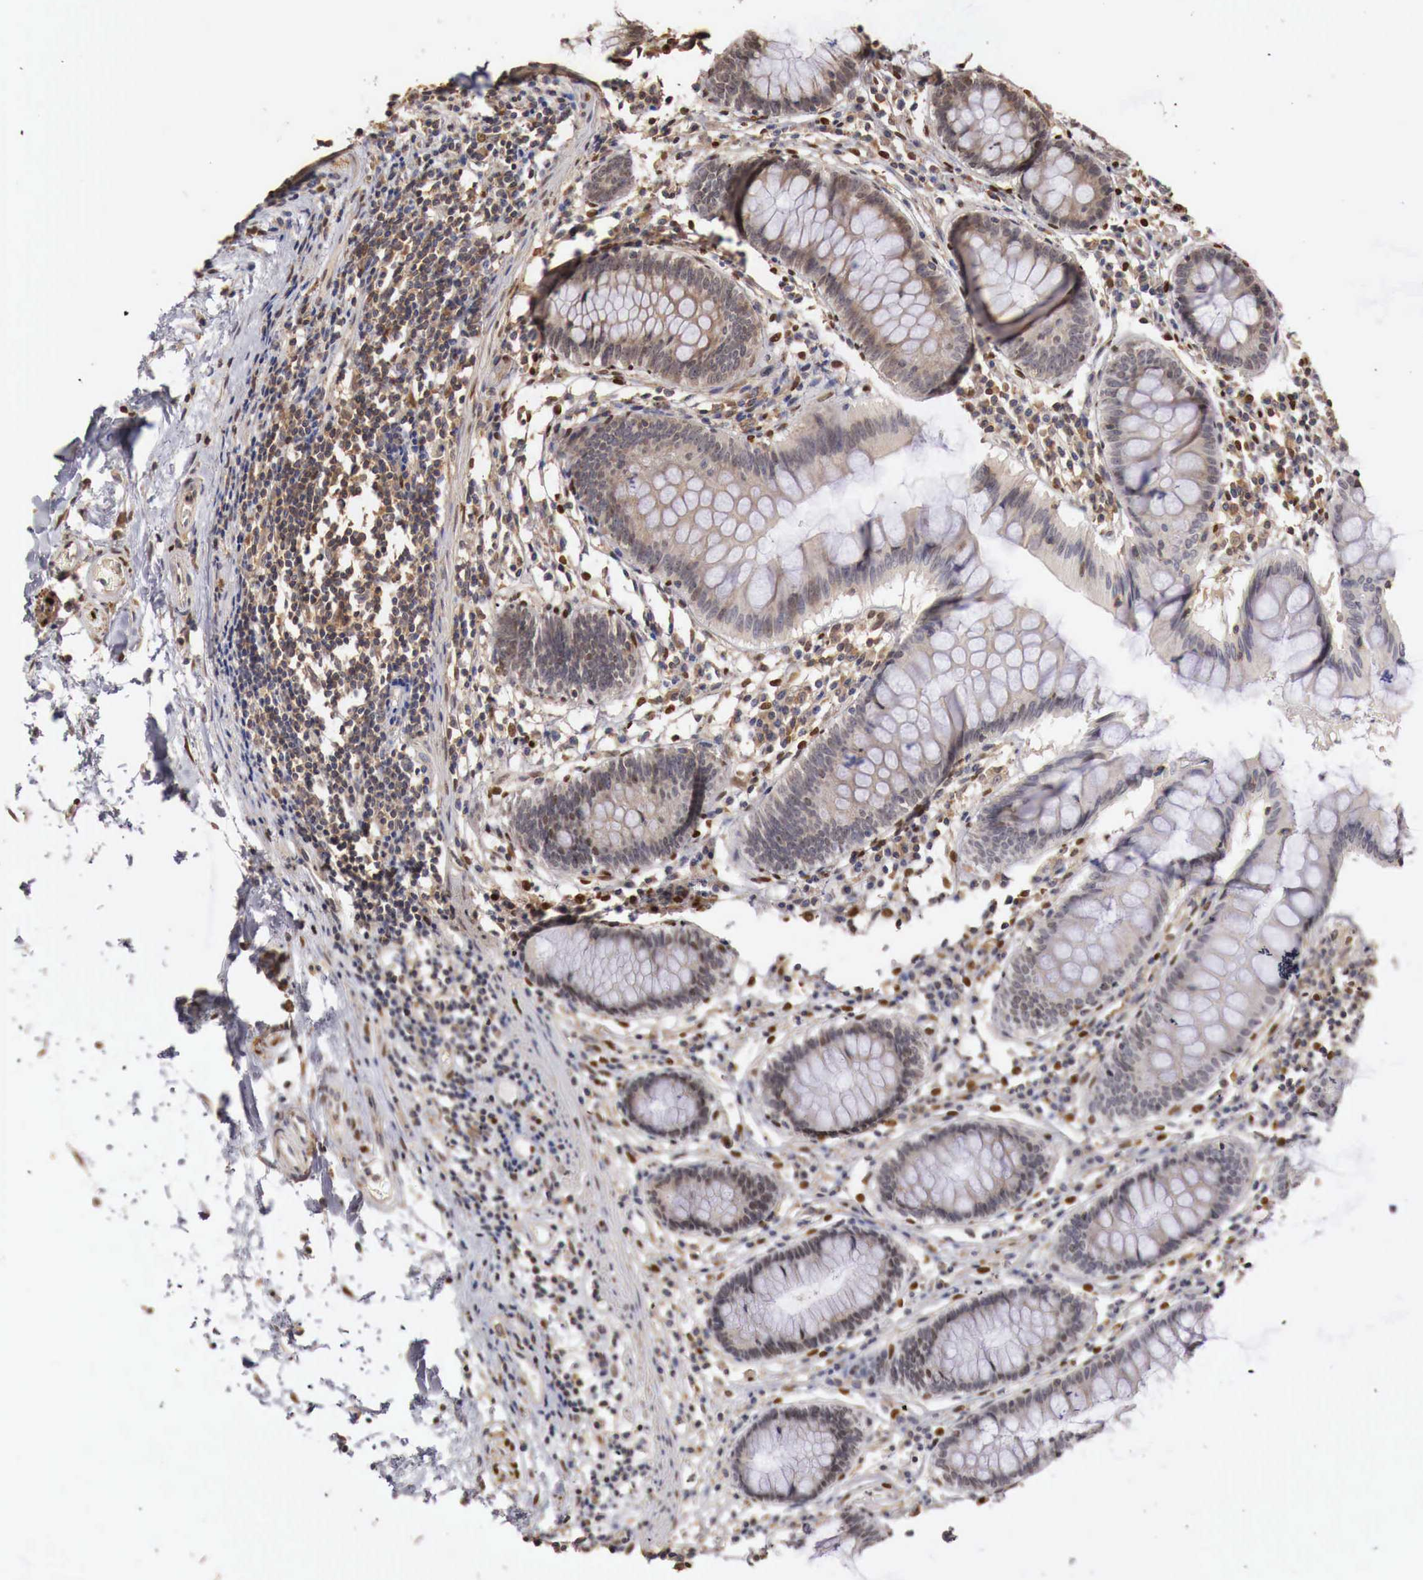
{"staining": {"intensity": "weak", "quantity": "25%-75%", "location": "nuclear"}, "tissue": "colon", "cell_type": "Endothelial cells", "image_type": "normal", "snomed": [{"axis": "morphology", "description": "Normal tissue, NOS"}, {"axis": "topography", "description": "Colon"}], "caption": "Immunohistochemical staining of unremarkable human colon exhibits weak nuclear protein positivity in about 25%-75% of endothelial cells.", "gene": "KHDRBS2", "patient": {"sex": "female", "age": 55}}